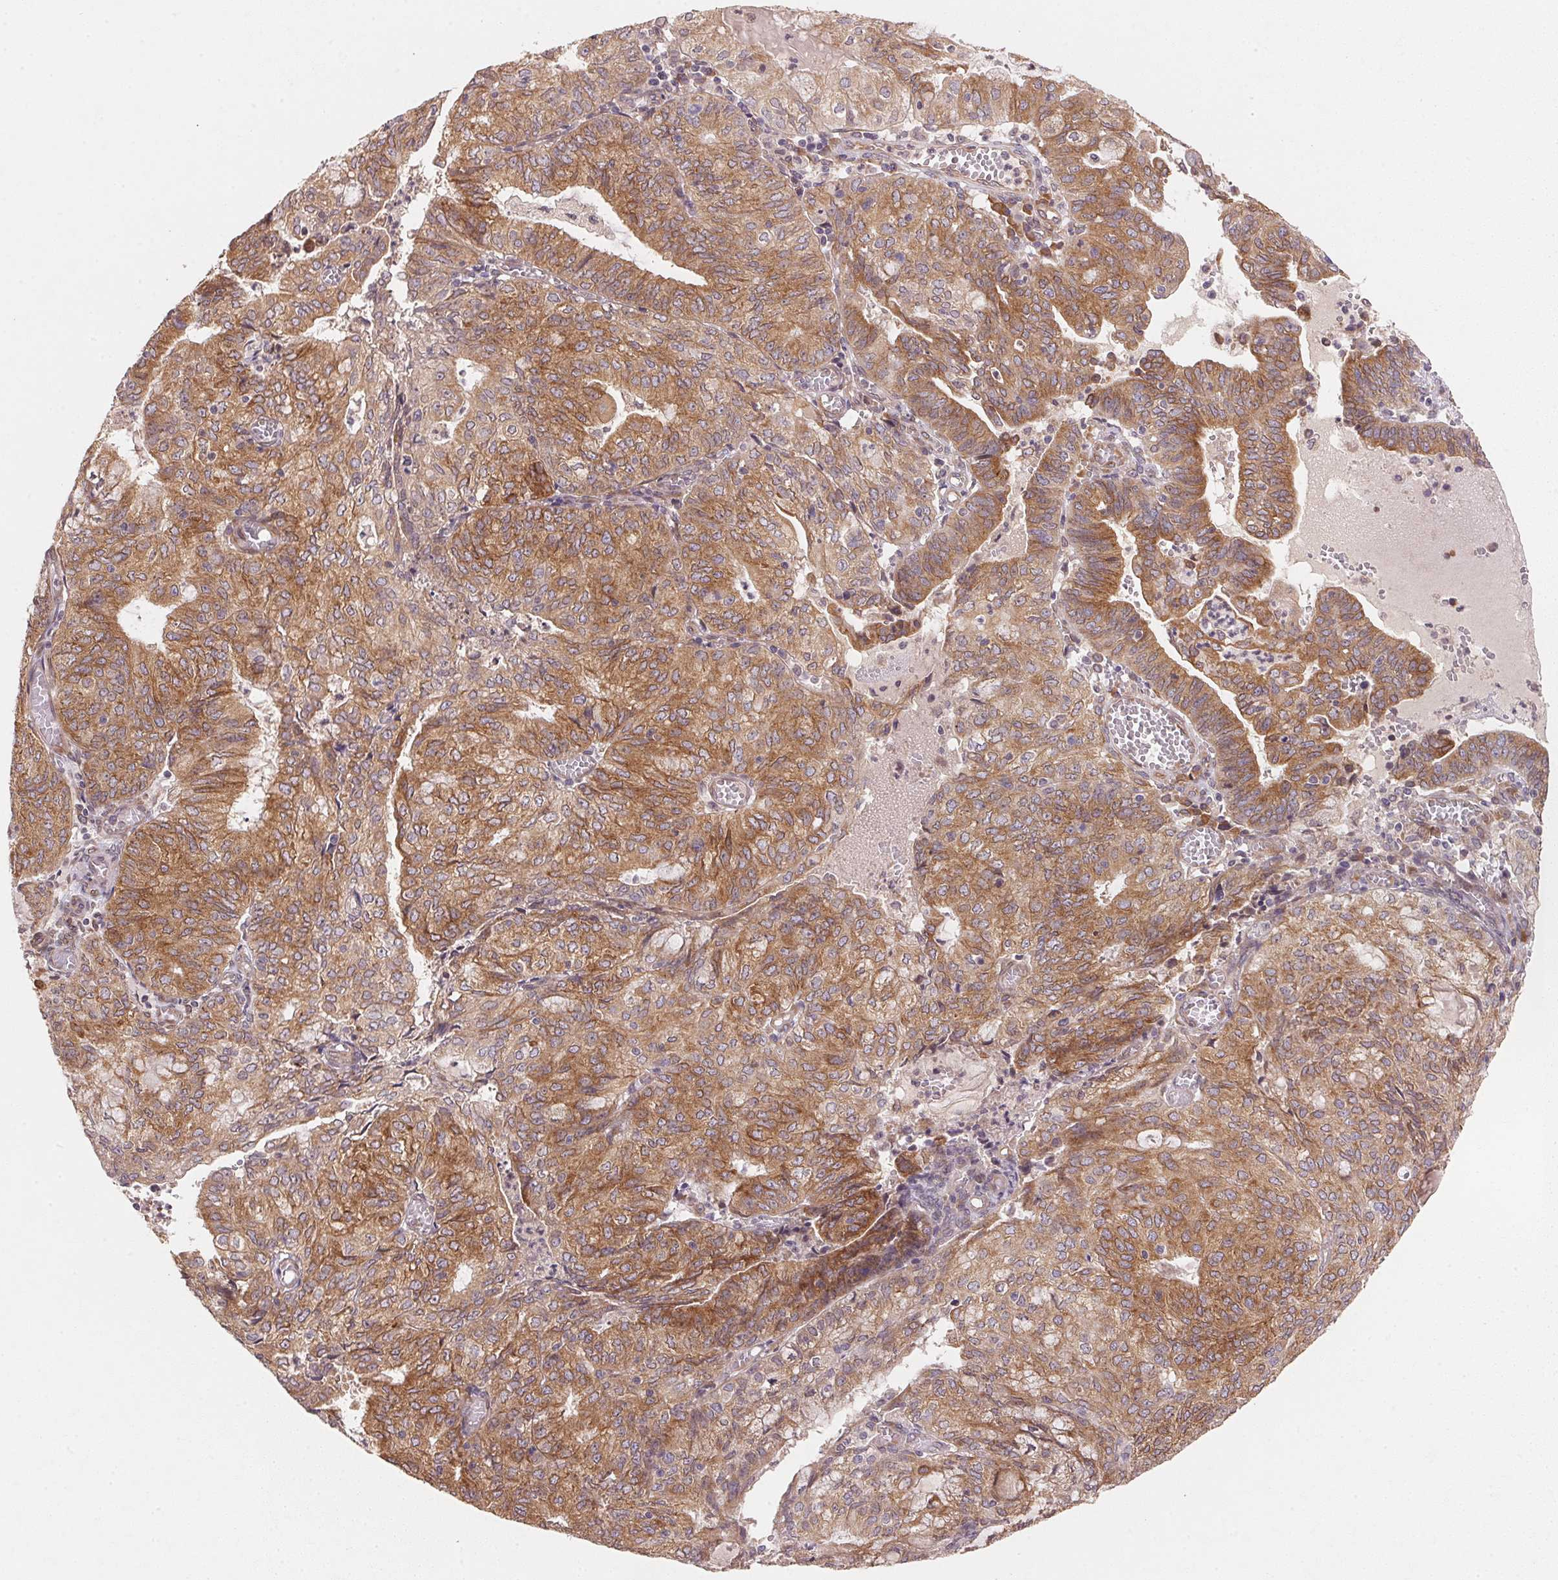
{"staining": {"intensity": "strong", "quantity": ">75%", "location": "cytoplasmic/membranous"}, "tissue": "endometrial cancer", "cell_type": "Tumor cells", "image_type": "cancer", "snomed": [{"axis": "morphology", "description": "Adenocarcinoma, NOS"}, {"axis": "topography", "description": "Endometrium"}], "caption": "Protein staining shows strong cytoplasmic/membranous positivity in about >75% of tumor cells in endometrial cancer (adenocarcinoma).", "gene": "EI24", "patient": {"sex": "female", "age": 82}}